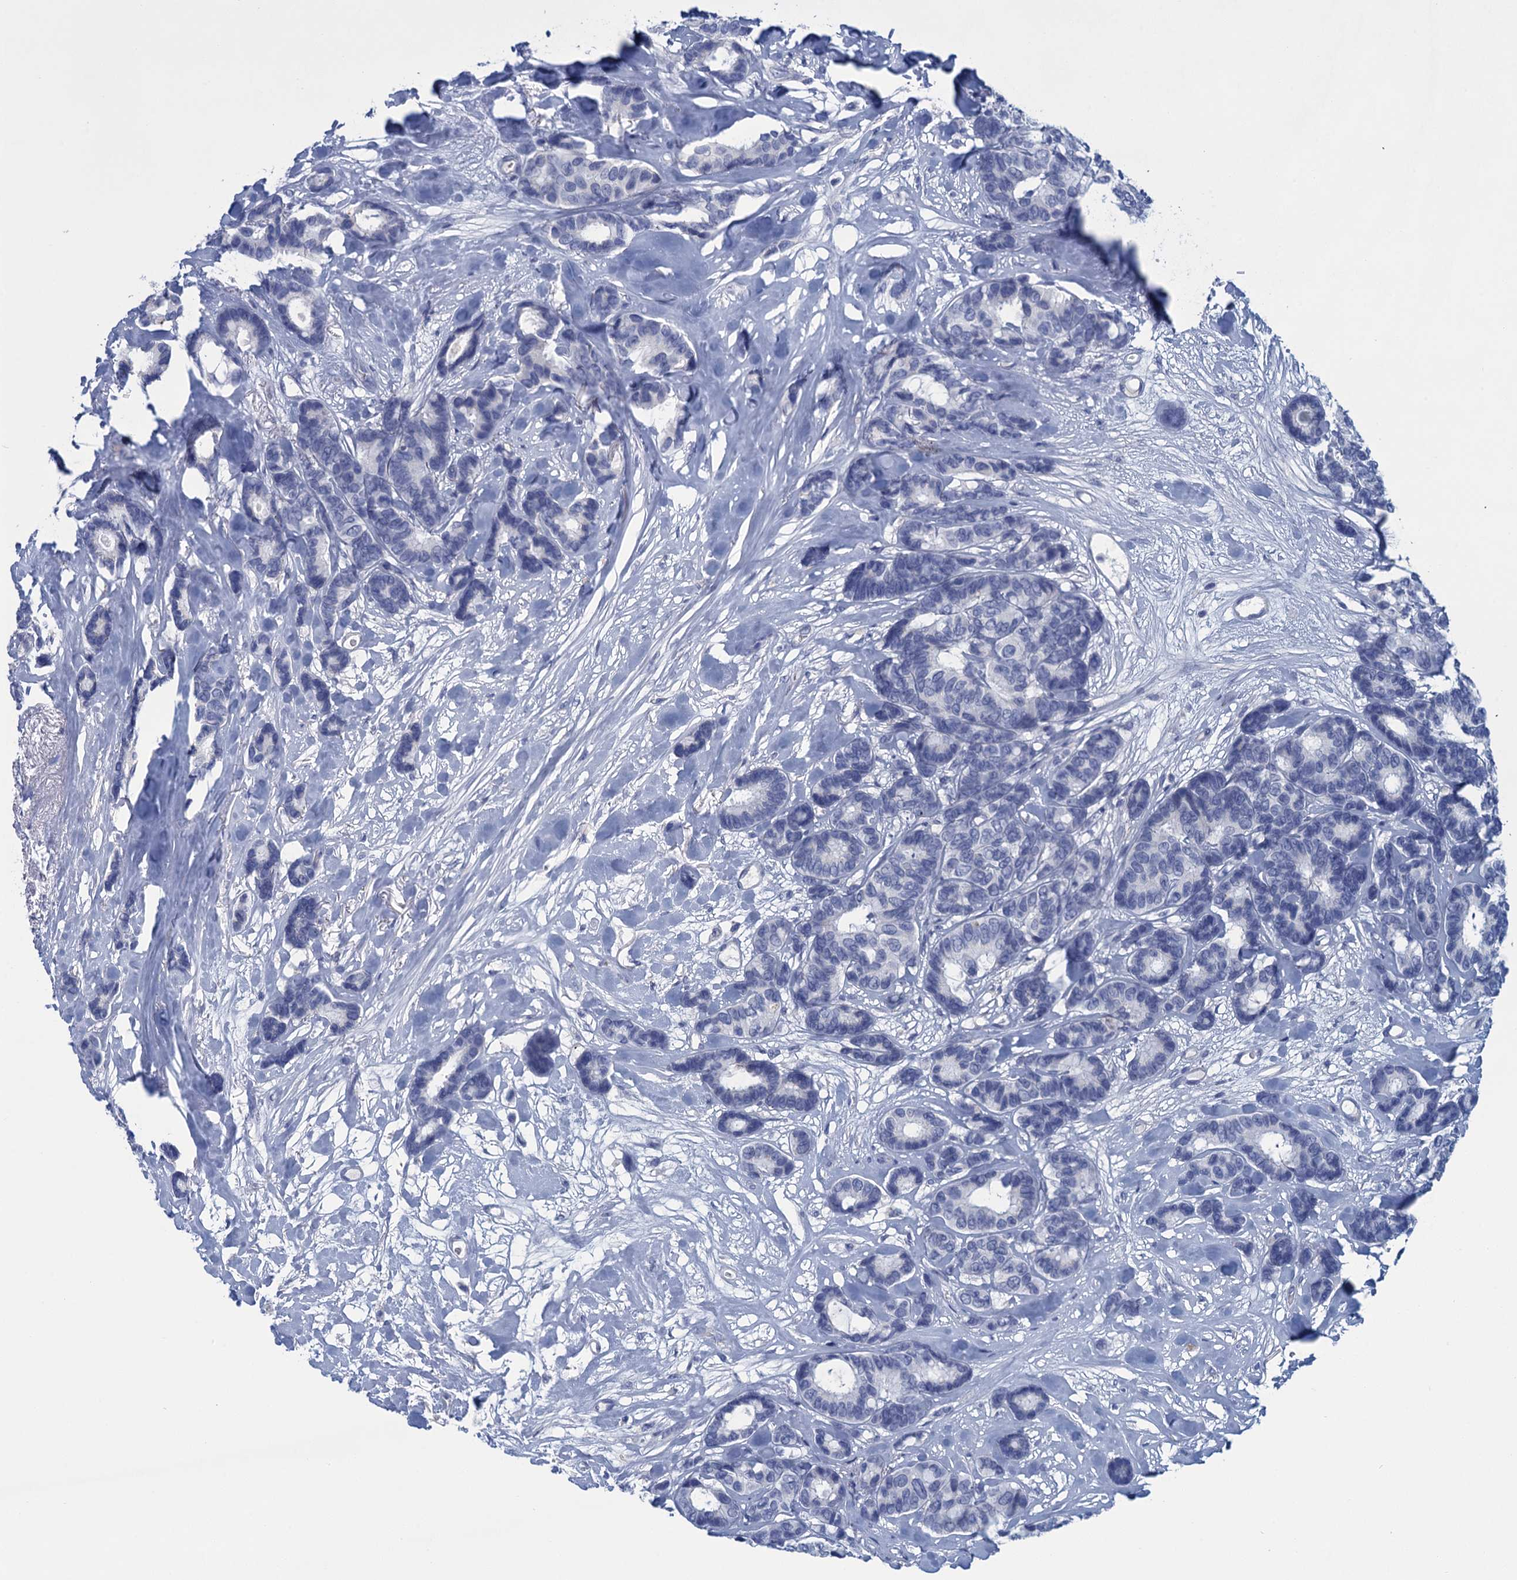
{"staining": {"intensity": "negative", "quantity": "none", "location": "none"}, "tissue": "breast cancer", "cell_type": "Tumor cells", "image_type": "cancer", "snomed": [{"axis": "morphology", "description": "Duct carcinoma"}, {"axis": "topography", "description": "Breast"}], "caption": "Immunohistochemistry (IHC) of human breast intraductal carcinoma demonstrates no expression in tumor cells.", "gene": "SCEL", "patient": {"sex": "female", "age": 87}}